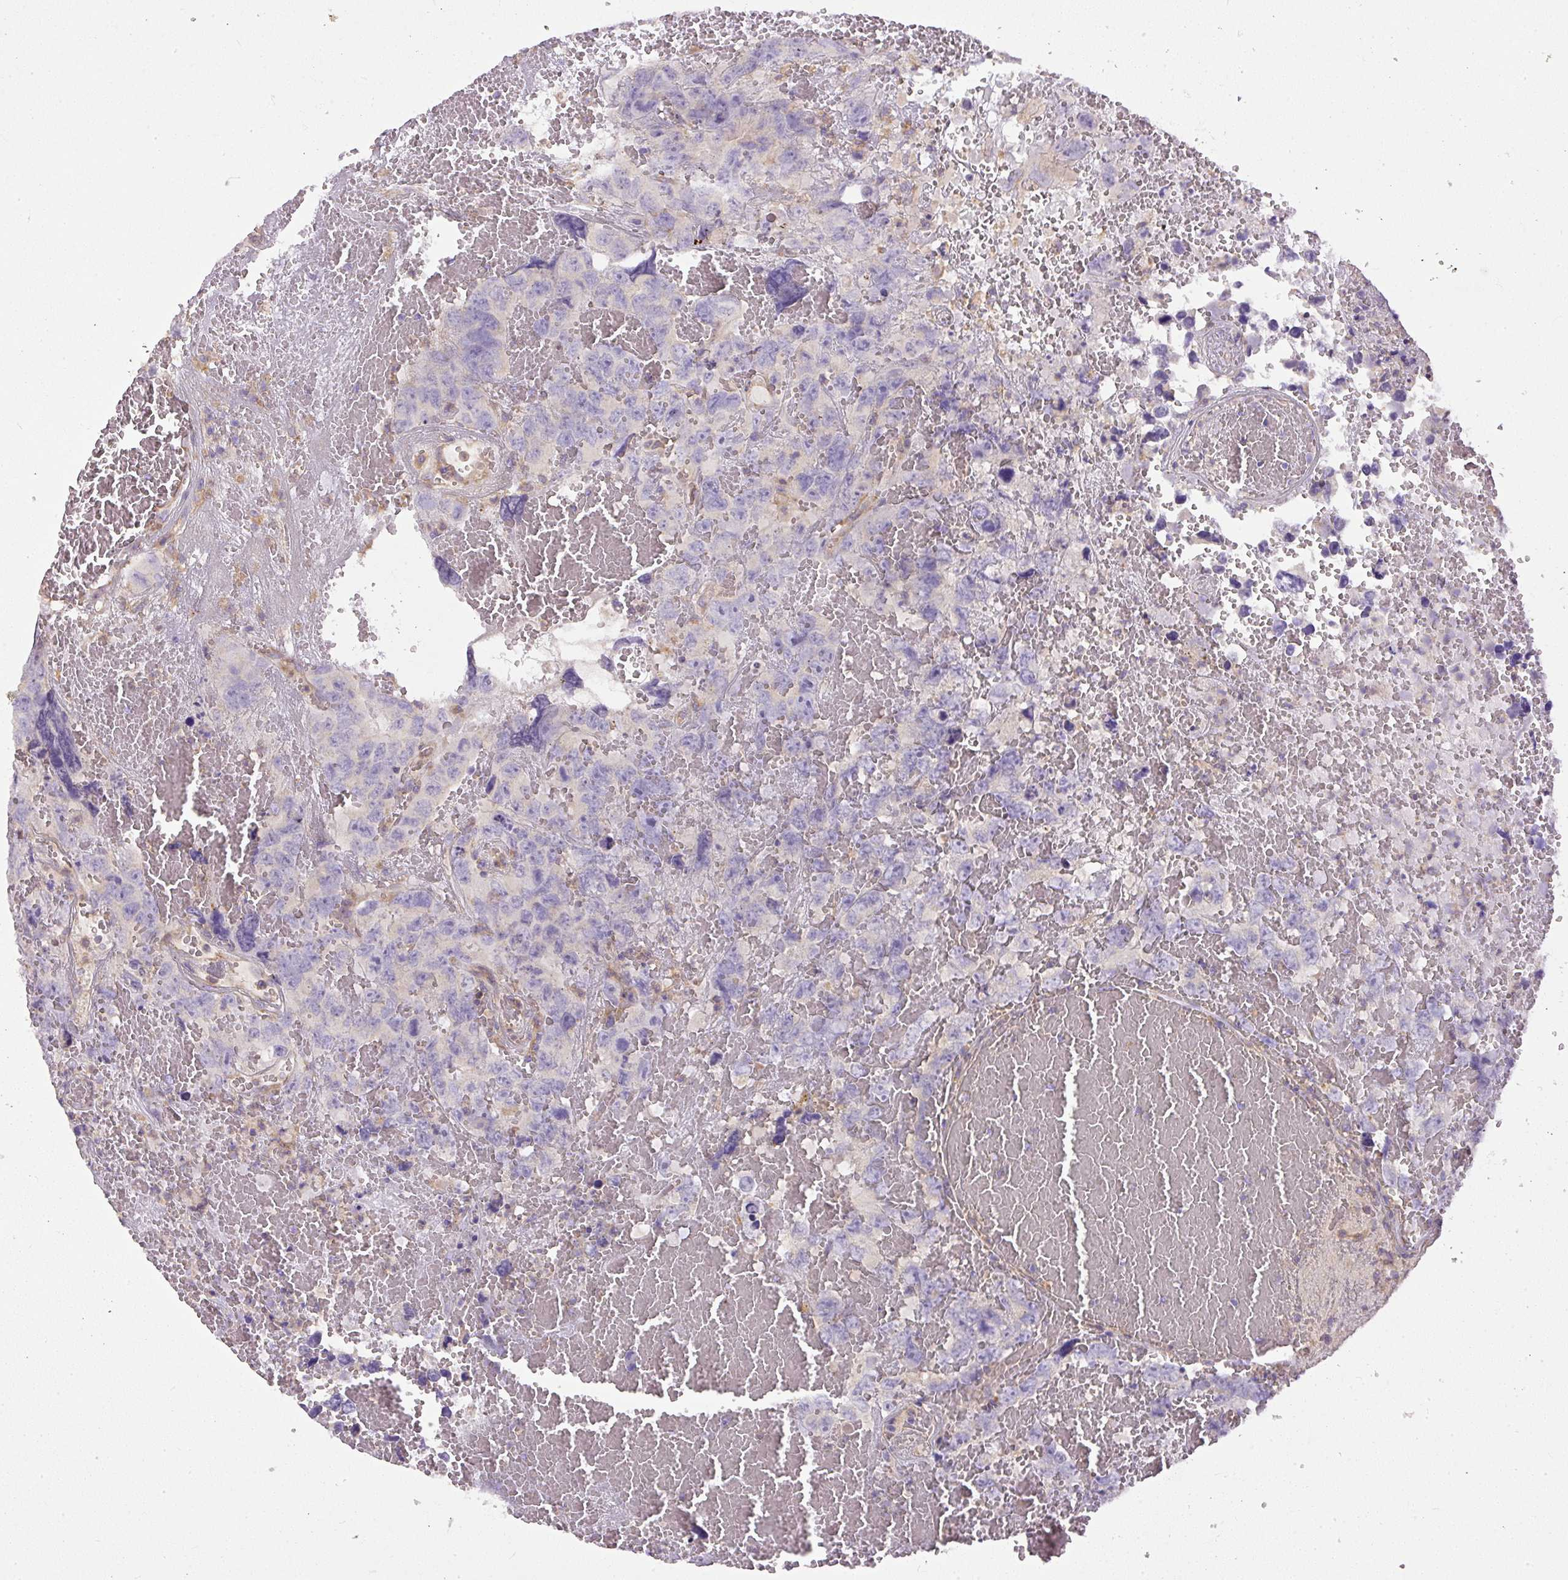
{"staining": {"intensity": "negative", "quantity": "none", "location": "none"}, "tissue": "testis cancer", "cell_type": "Tumor cells", "image_type": "cancer", "snomed": [{"axis": "morphology", "description": "Carcinoma, Embryonal, NOS"}, {"axis": "topography", "description": "Testis"}], "caption": "Micrograph shows no significant protein staining in tumor cells of testis embryonal carcinoma.", "gene": "DAPK1", "patient": {"sex": "male", "age": 45}}